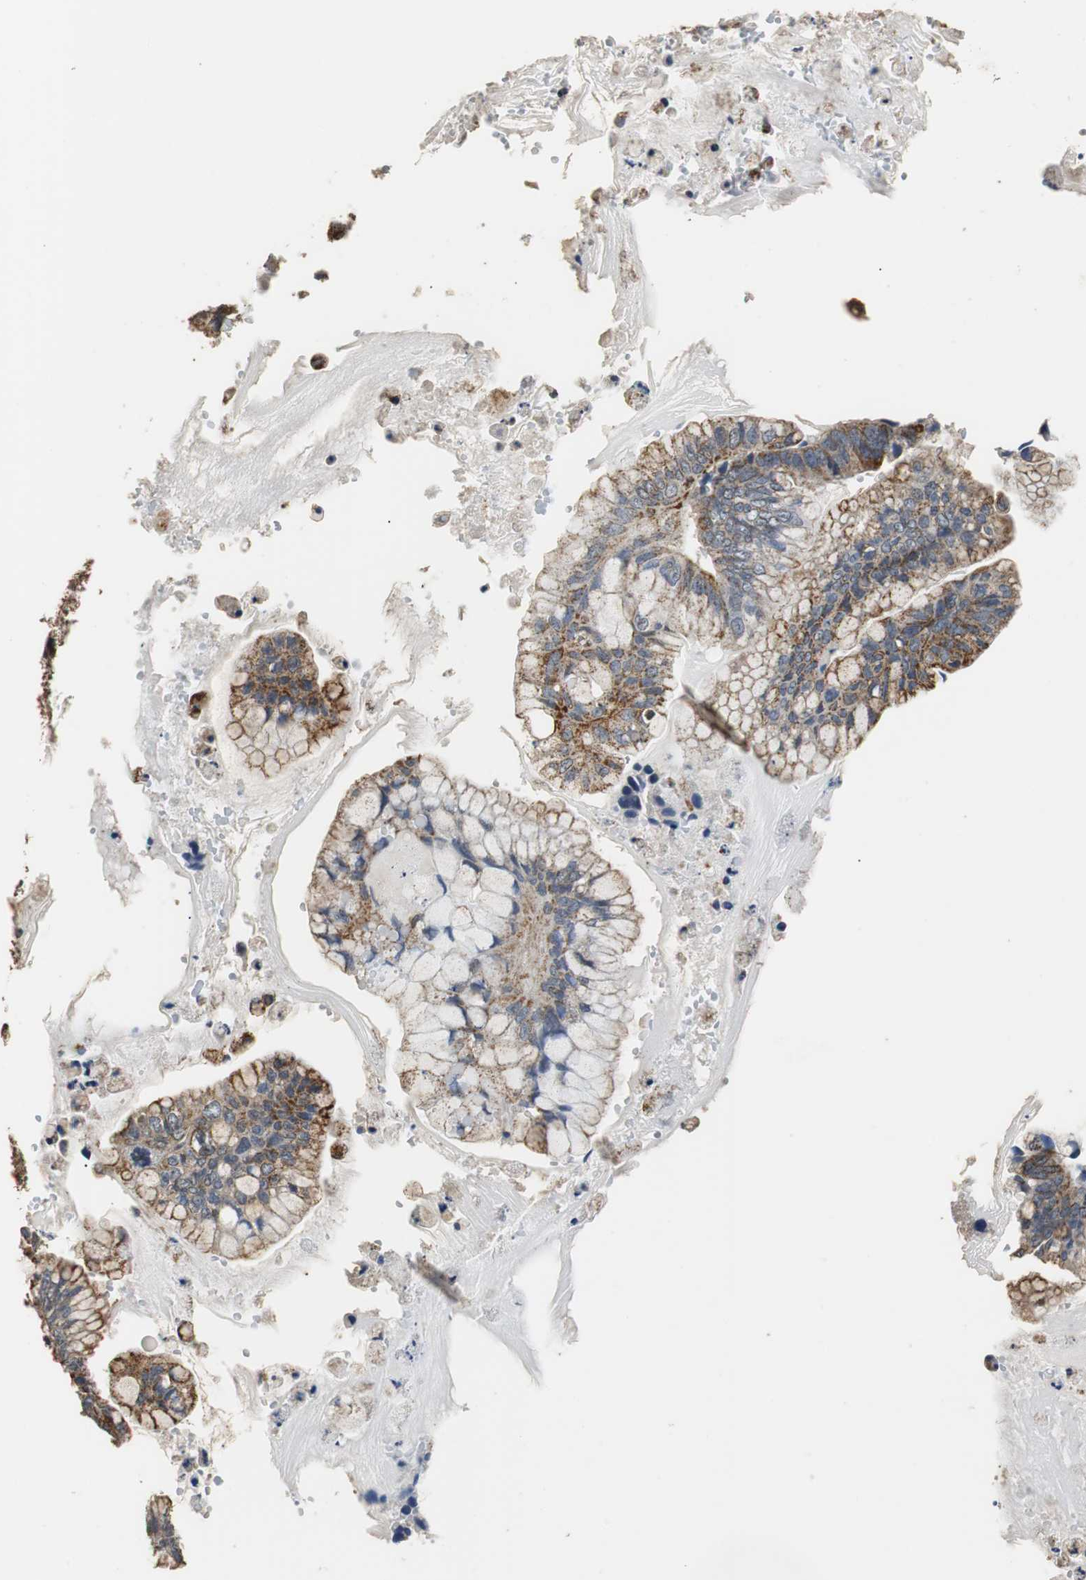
{"staining": {"intensity": "moderate", "quantity": ">75%", "location": "cytoplasmic/membranous"}, "tissue": "ovarian cancer", "cell_type": "Tumor cells", "image_type": "cancer", "snomed": [{"axis": "morphology", "description": "Cystadenocarcinoma, mucinous, NOS"}, {"axis": "topography", "description": "Ovary"}], "caption": "Ovarian cancer (mucinous cystadenocarcinoma) stained for a protein (brown) exhibits moderate cytoplasmic/membranous positive positivity in about >75% of tumor cells.", "gene": "HMGCL", "patient": {"sex": "female", "age": 36}}